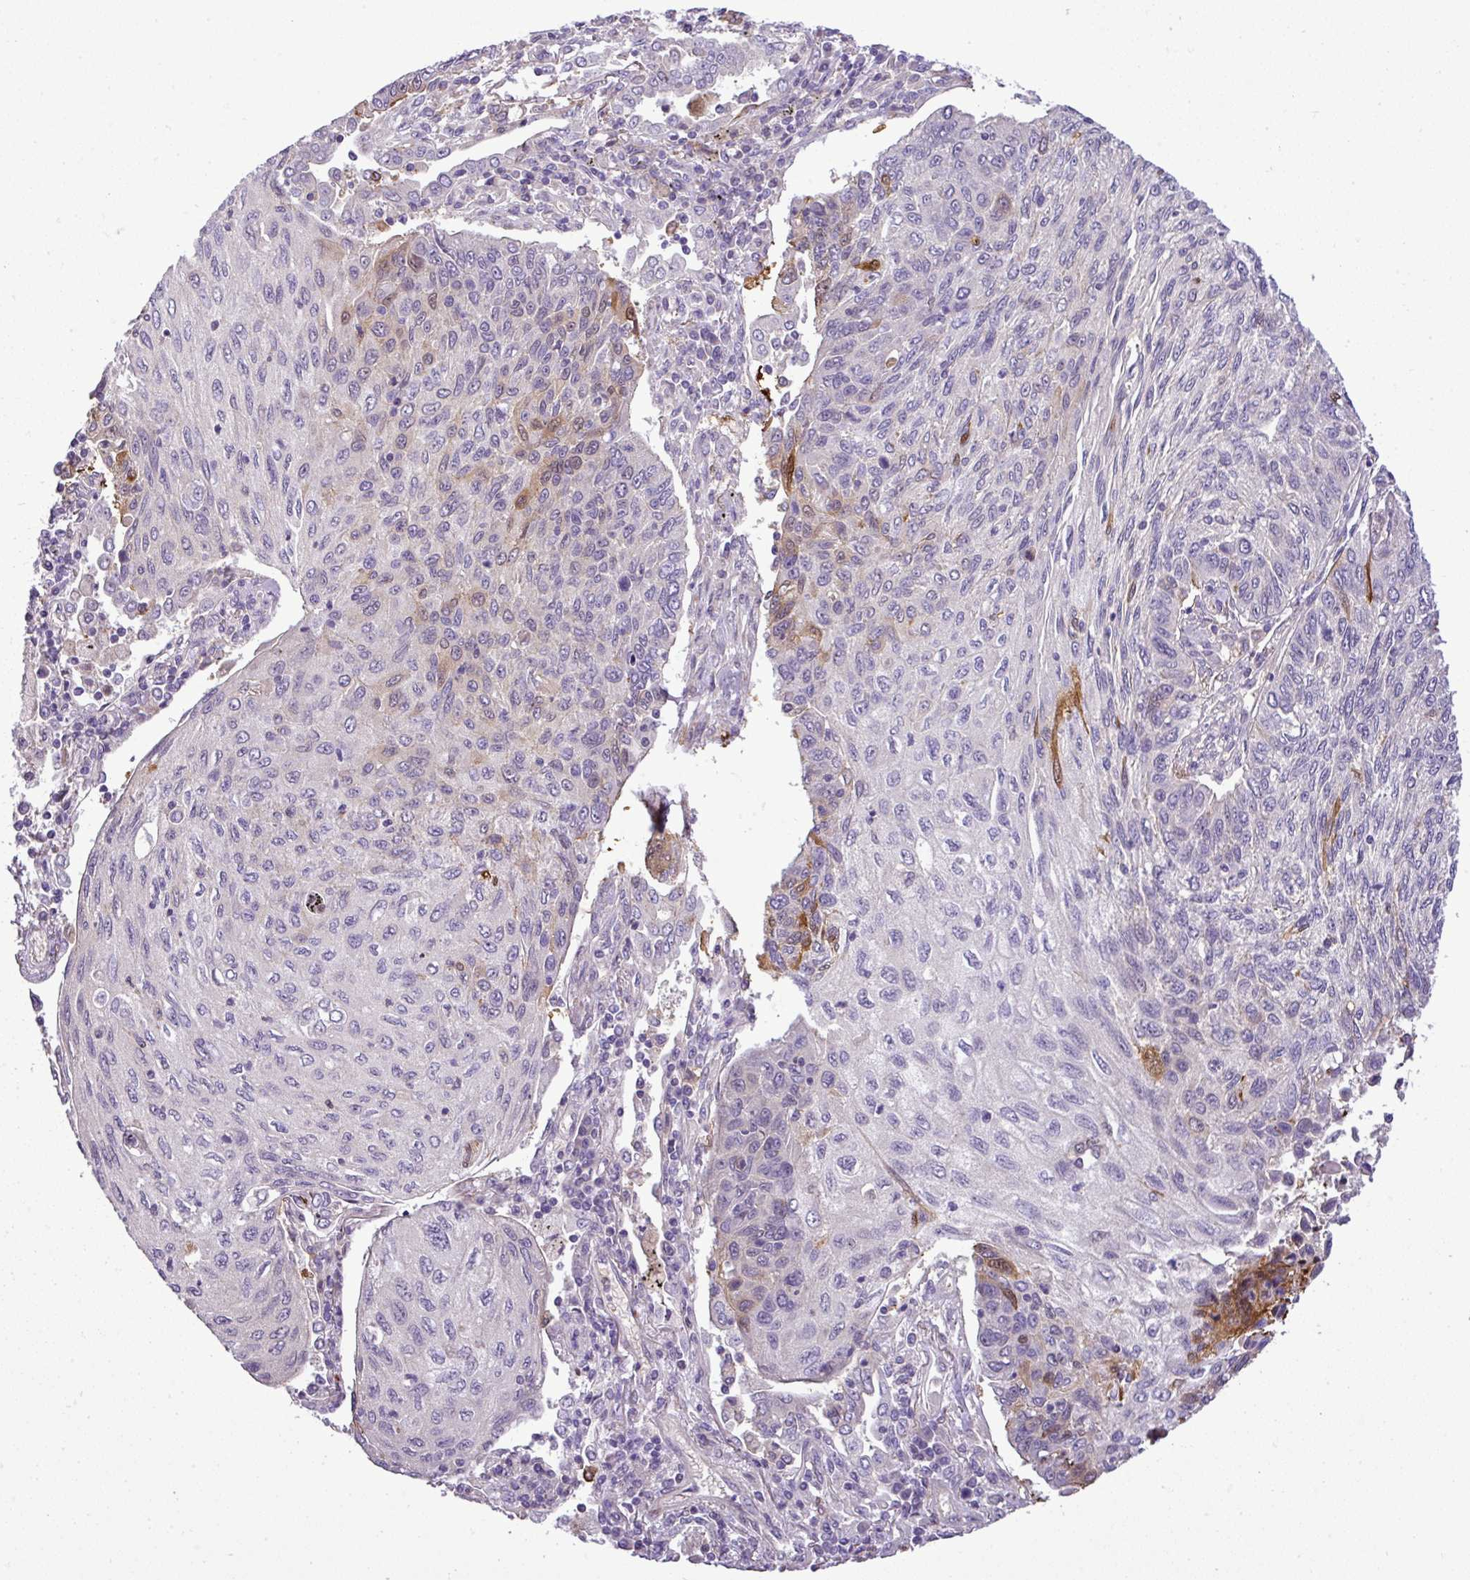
{"staining": {"intensity": "moderate", "quantity": "<25%", "location": "cytoplasmic/membranous,nuclear"}, "tissue": "lung cancer", "cell_type": "Tumor cells", "image_type": "cancer", "snomed": [{"axis": "morphology", "description": "Squamous cell carcinoma, NOS"}, {"axis": "topography", "description": "Lung"}], "caption": "Human squamous cell carcinoma (lung) stained with a protein marker demonstrates moderate staining in tumor cells.", "gene": "NBEAL2", "patient": {"sex": "female", "age": 66}}